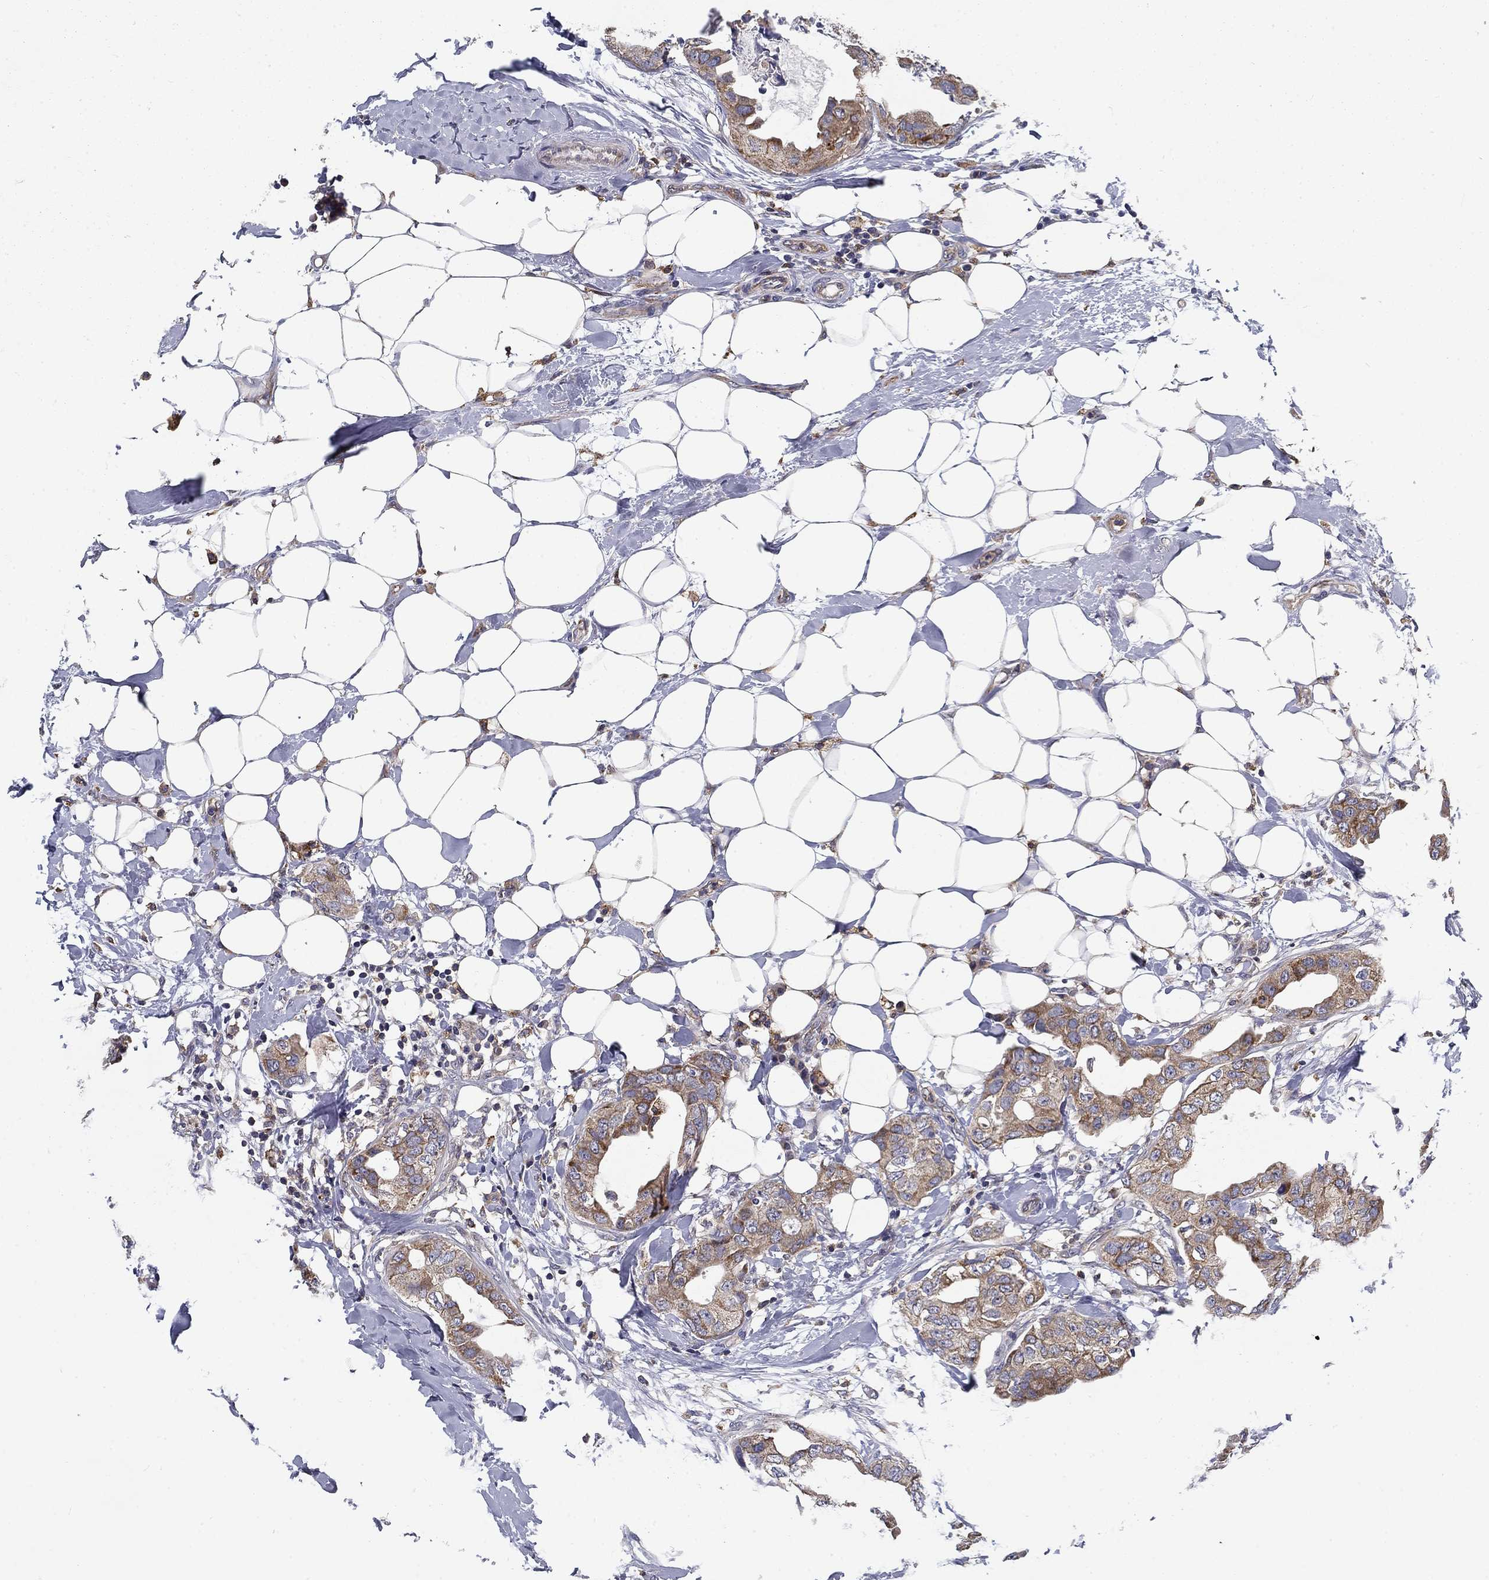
{"staining": {"intensity": "moderate", "quantity": ">75%", "location": "cytoplasmic/membranous"}, "tissue": "breast cancer", "cell_type": "Tumor cells", "image_type": "cancer", "snomed": [{"axis": "morphology", "description": "Normal tissue, NOS"}, {"axis": "morphology", "description": "Duct carcinoma"}, {"axis": "topography", "description": "Breast"}], "caption": "Tumor cells exhibit moderate cytoplasmic/membranous expression in approximately >75% of cells in infiltrating ductal carcinoma (breast). (DAB IHC, brown staining for protein, blue staining for nuclei).", "gene": "ALDH4A1", "patient": {"sex": "female", "age": 40}}